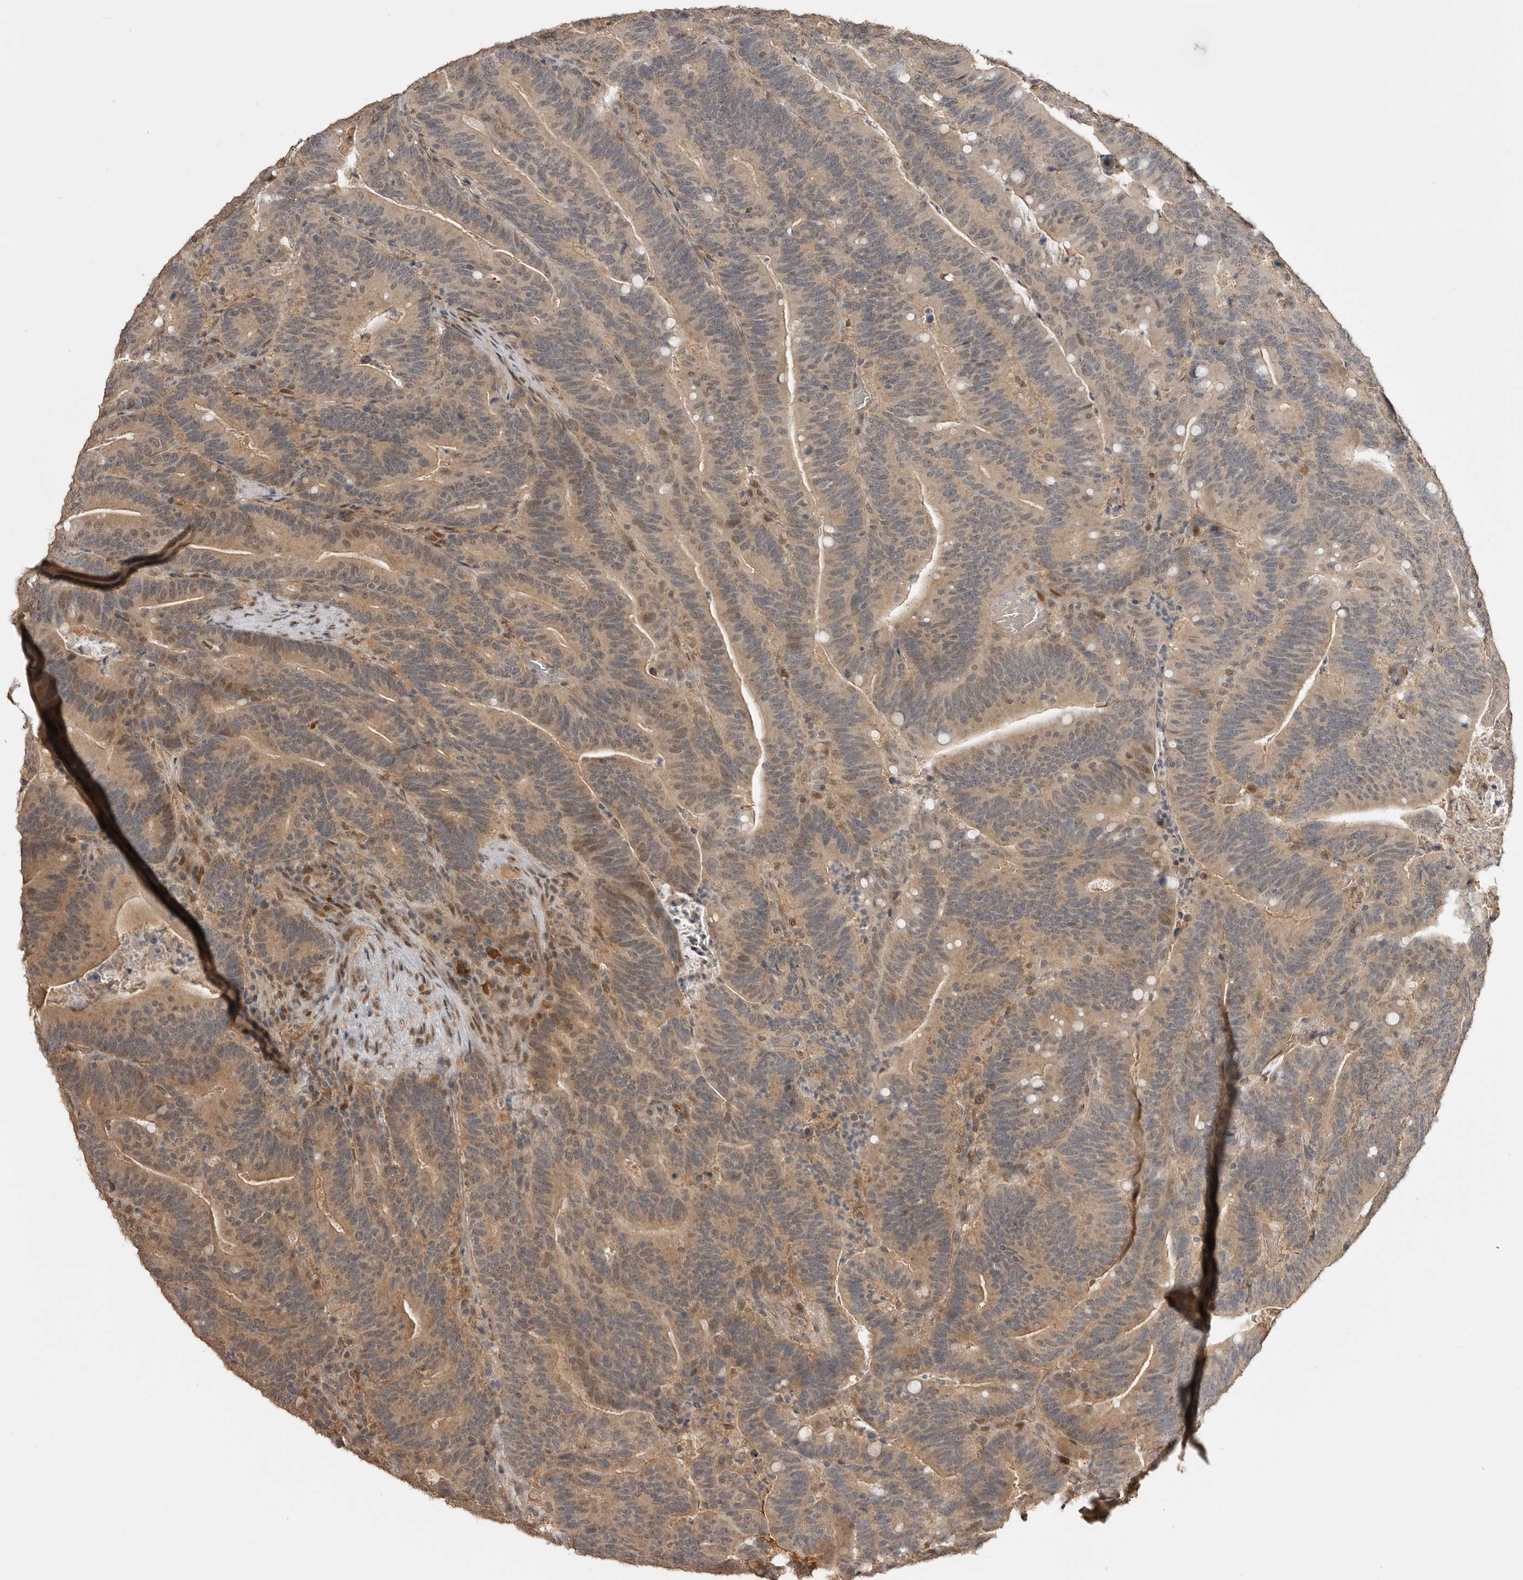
{"staining": {"intensity": "moderate", "quantity": ">75%", "location": "cytoplasmic/membranous"}, "tissue": "colorectal cancer", "cell_type": "Tumor cells", "image_type": "cancer", "snomed": [{"axis": "morphology", "description": "Adenocarcinoma, NOS"}, {"axis": "topography", "description": "Colon"}], "caption": "The micrograph displays a brown stain indicating the presence of a protein in the cytoplasmic/membranous of tumor cells in colorectal adenocarcinoma.", "gene": "ASPSCR1", "patient": {"sex": "female", "age": 66}}